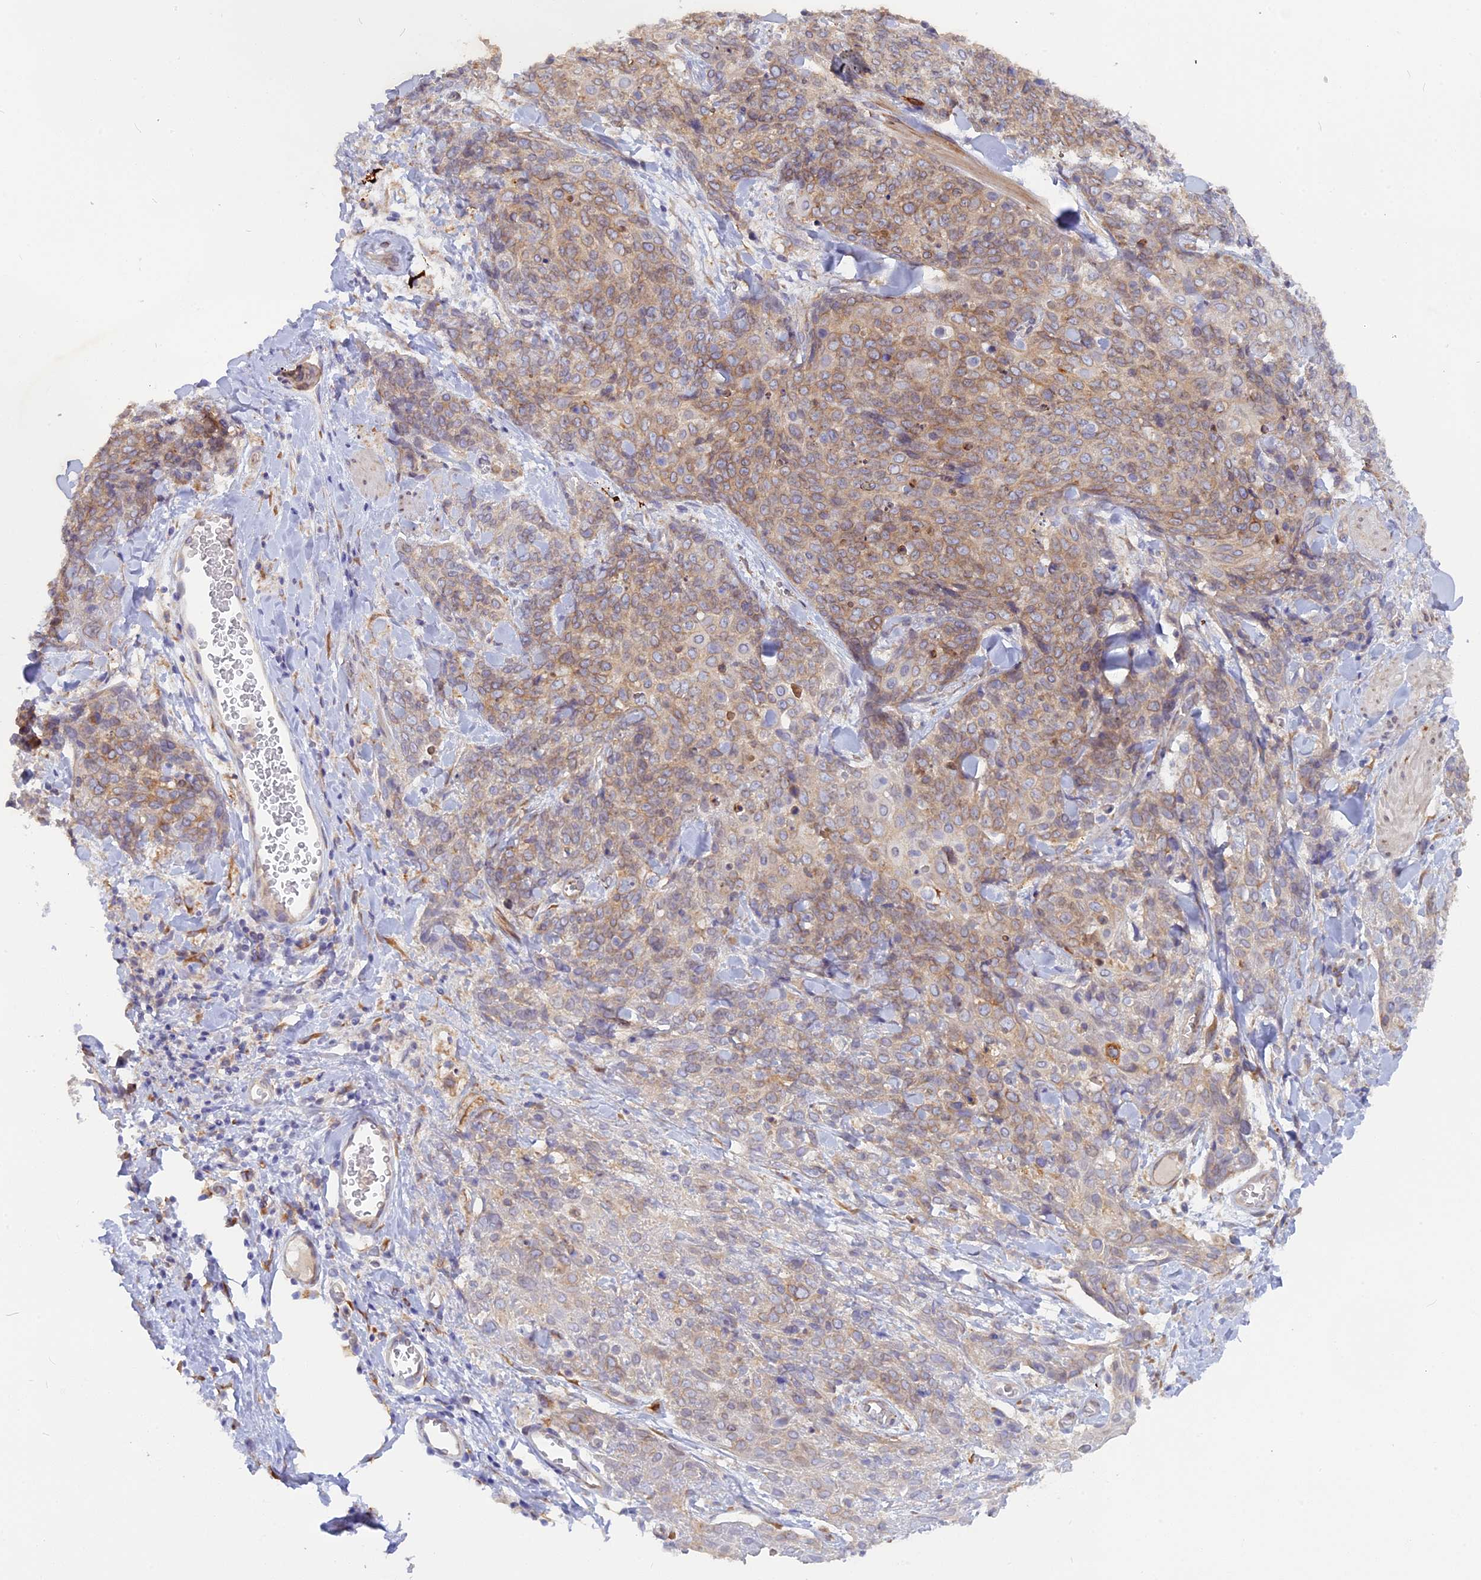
{"staining": {"intensity": "moderate", "quantity": ">75%", "location": "cytoplasmic/membranous"}, "tissue": "skin cancer", "cell_type": "Tumor cells", "image_type": "cancer", "snomed": [{"axis": "morphology", "description": "Squamous cell carcinoma, NOS"}, {"axis": "topography", "description": "Skin"}, {"axis": "topography", "description": "Vulva"}], "caption": "There is medium levels of moderate cytoplasmic/membranous staining in tumor cells of squamous cell carcinoma (skin), as demonstrated by immunohistochemical staining (brown color).", "gene": "TLCD1", "patient": {"sex": "female", "age": 85}}